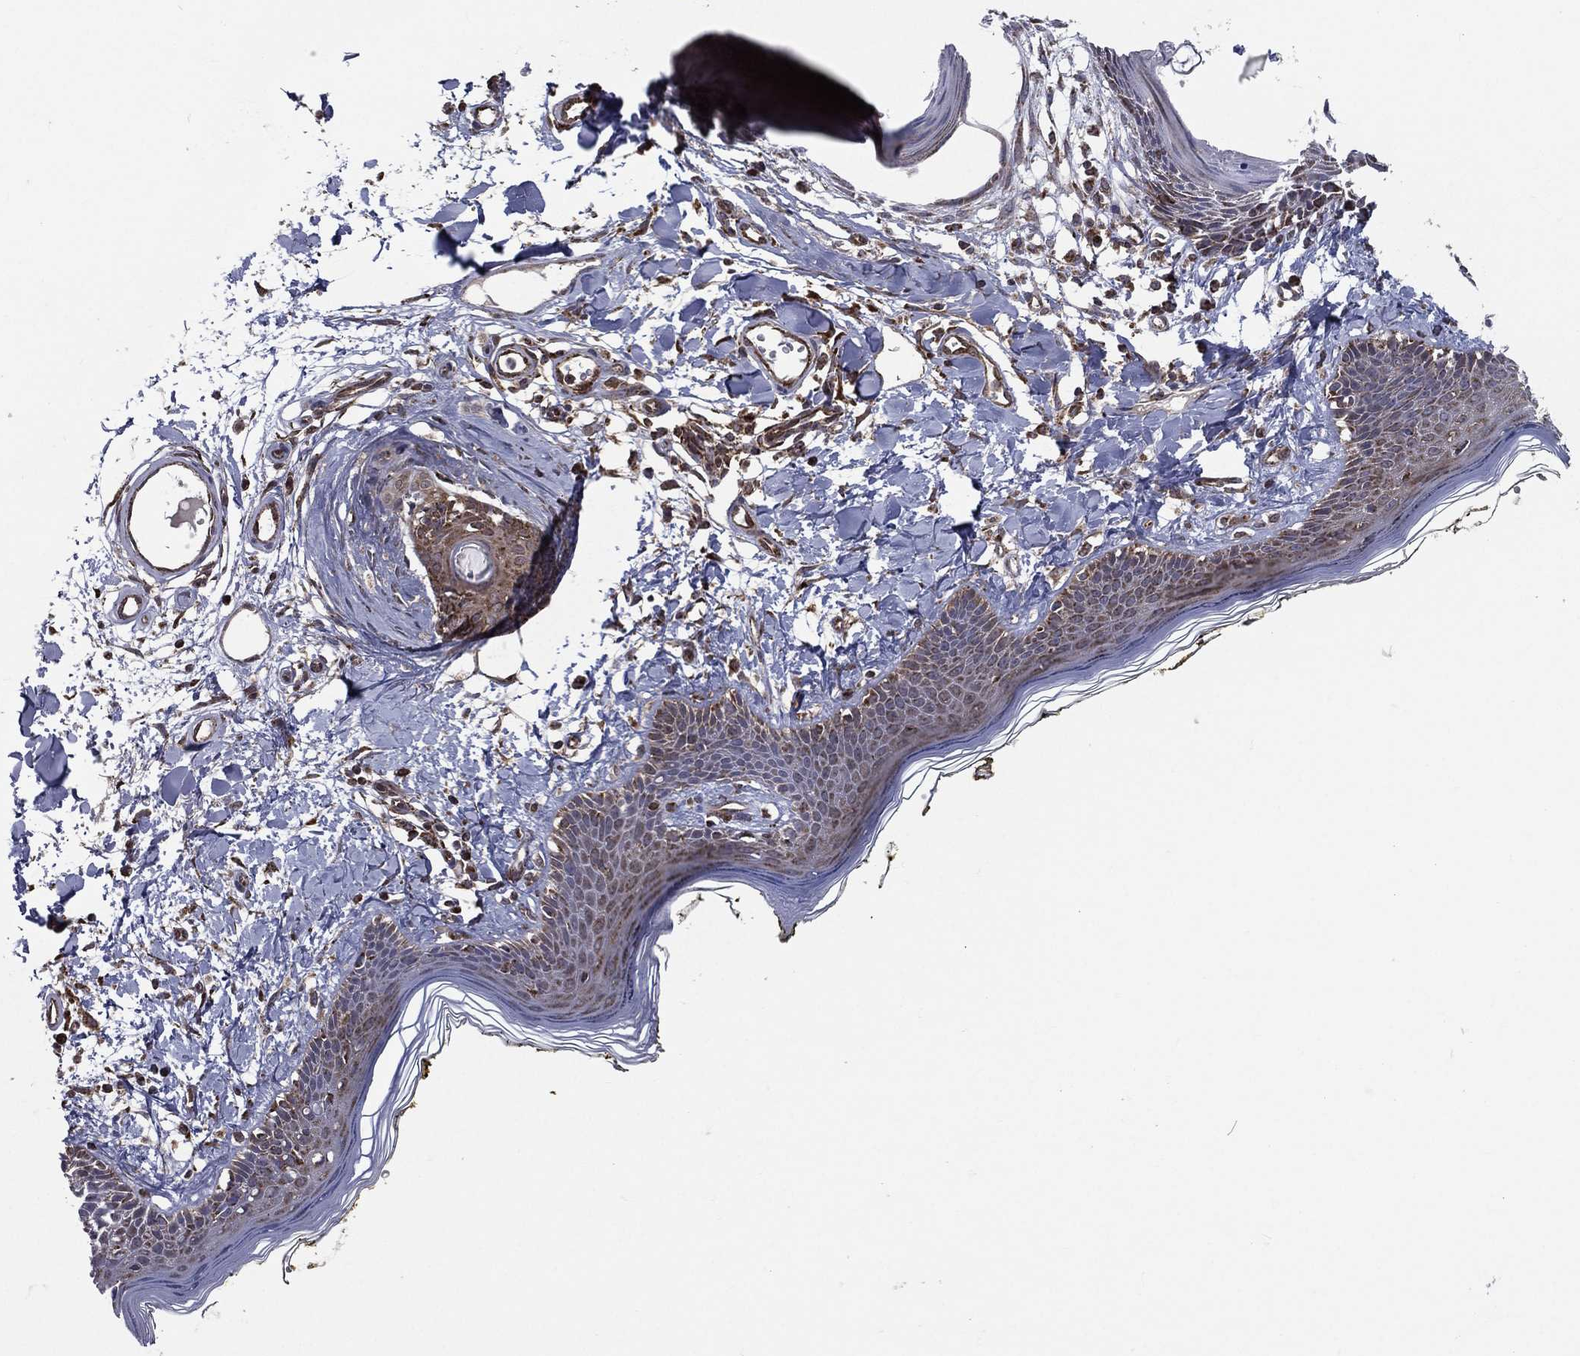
{"staining": {"intensity": "negative", "quantity": "none", "location": "none"}, "tissue": "skin", "cell_type": "Fibroblasts", "image_type": "normal", "snomed": [{"axis": "morphology", "description": "Normal tissue, NOS"}, {"axis": "topography", "description": "Skin"}], "caption": "This is an immunohistochemistry image of unremarkable human skin. There is no expression in fibroblasts.", "gene": "ENSG00000288684", "patient": {"sex": "male", "age": 76}}